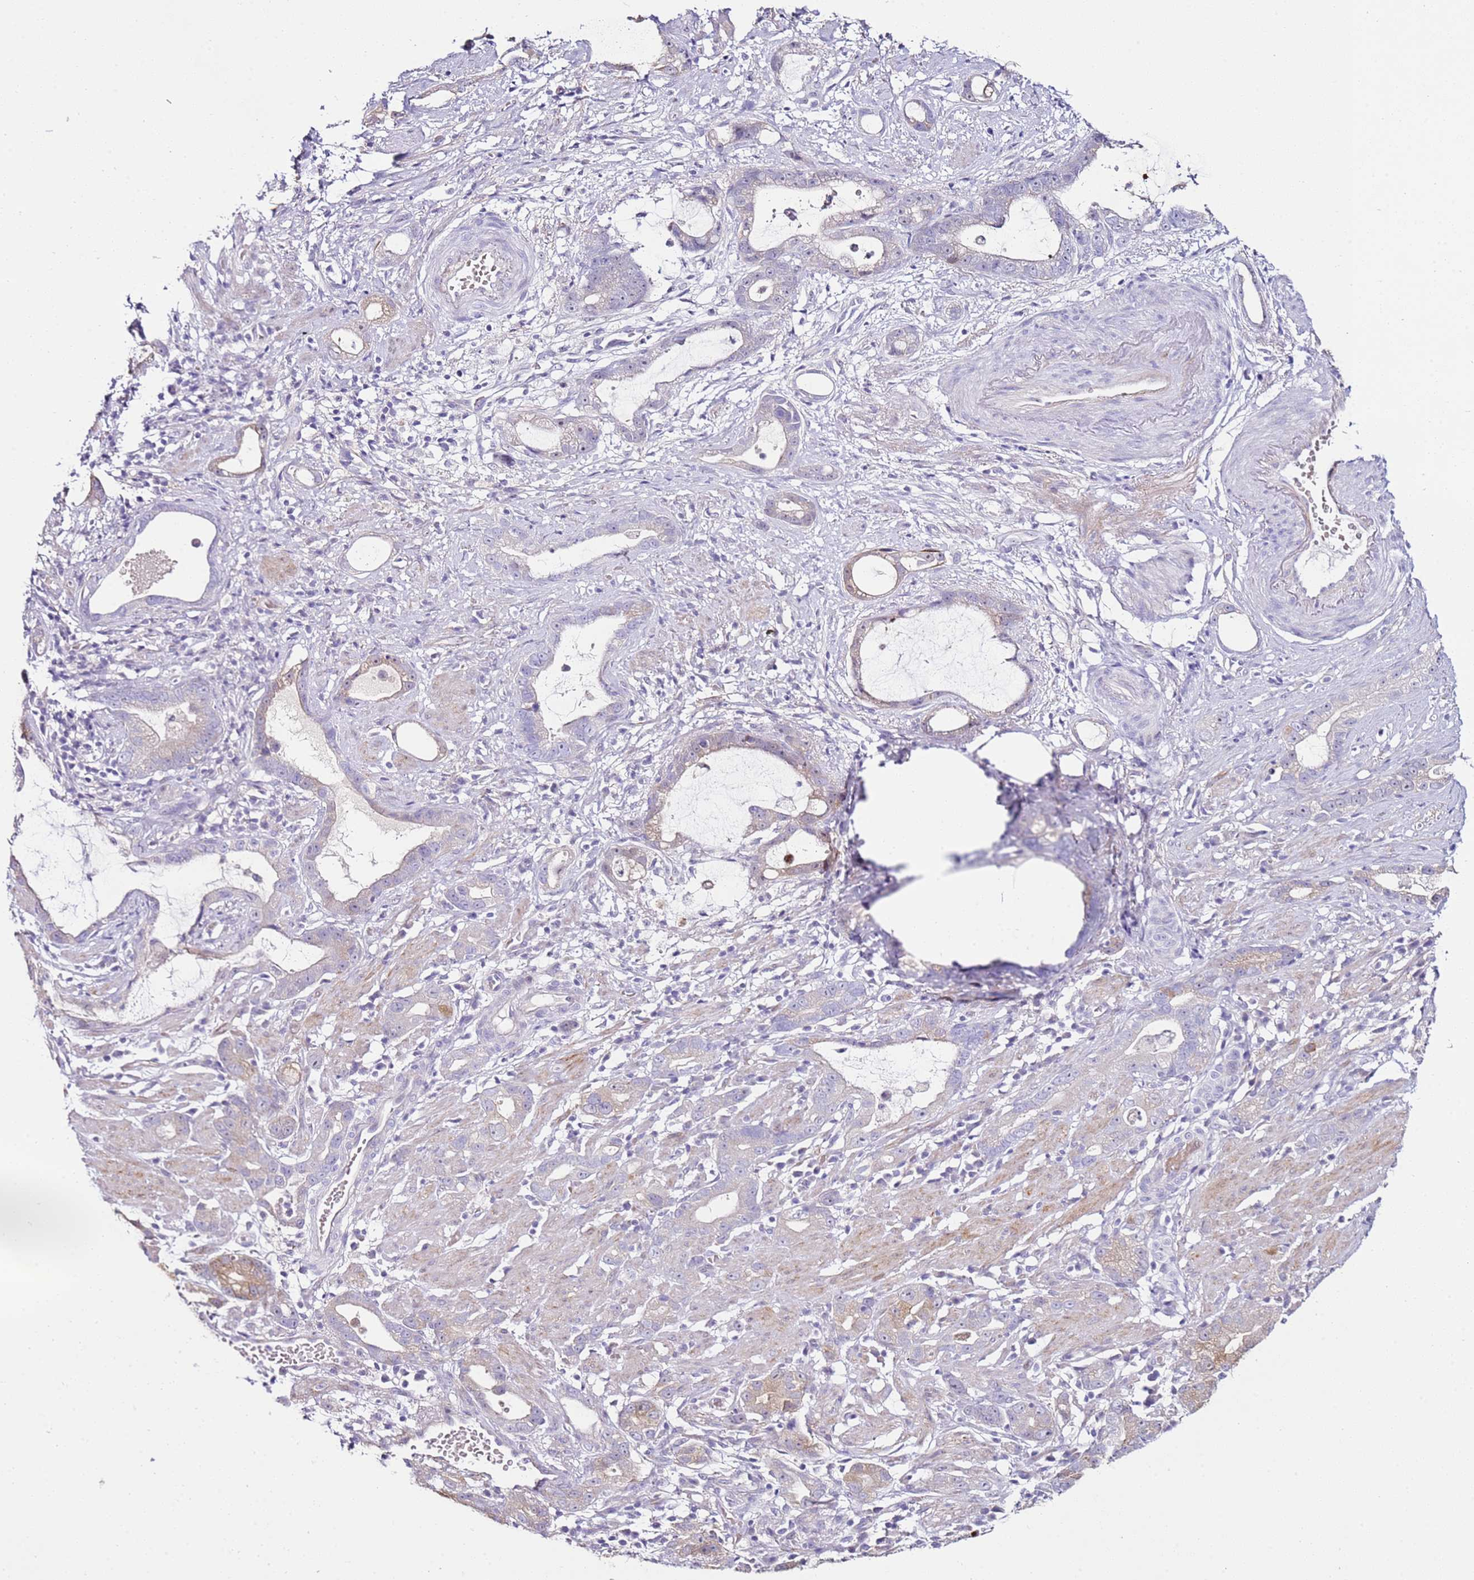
{"staining": {"intensity": "weak", "quantity": "25%-75%", "location": "cytoplasmic/membranous"}, "tissue": "stomach cancer", "cell_type": "Tumor cells", "image_type": "cancer", "snomed": [{"axis": "morphology", "description": "Adenocarcinoma, NOS"}, {"axis": "topography", "description": "Stomach"}], "caption": "A brown stain labels weak cytoplasmic/membranous expression of a protein in stomach cancer (adenocarcinoma) tumor cells.", "gene": "HGD", "patient": {"sex": "male", "age": 55}}